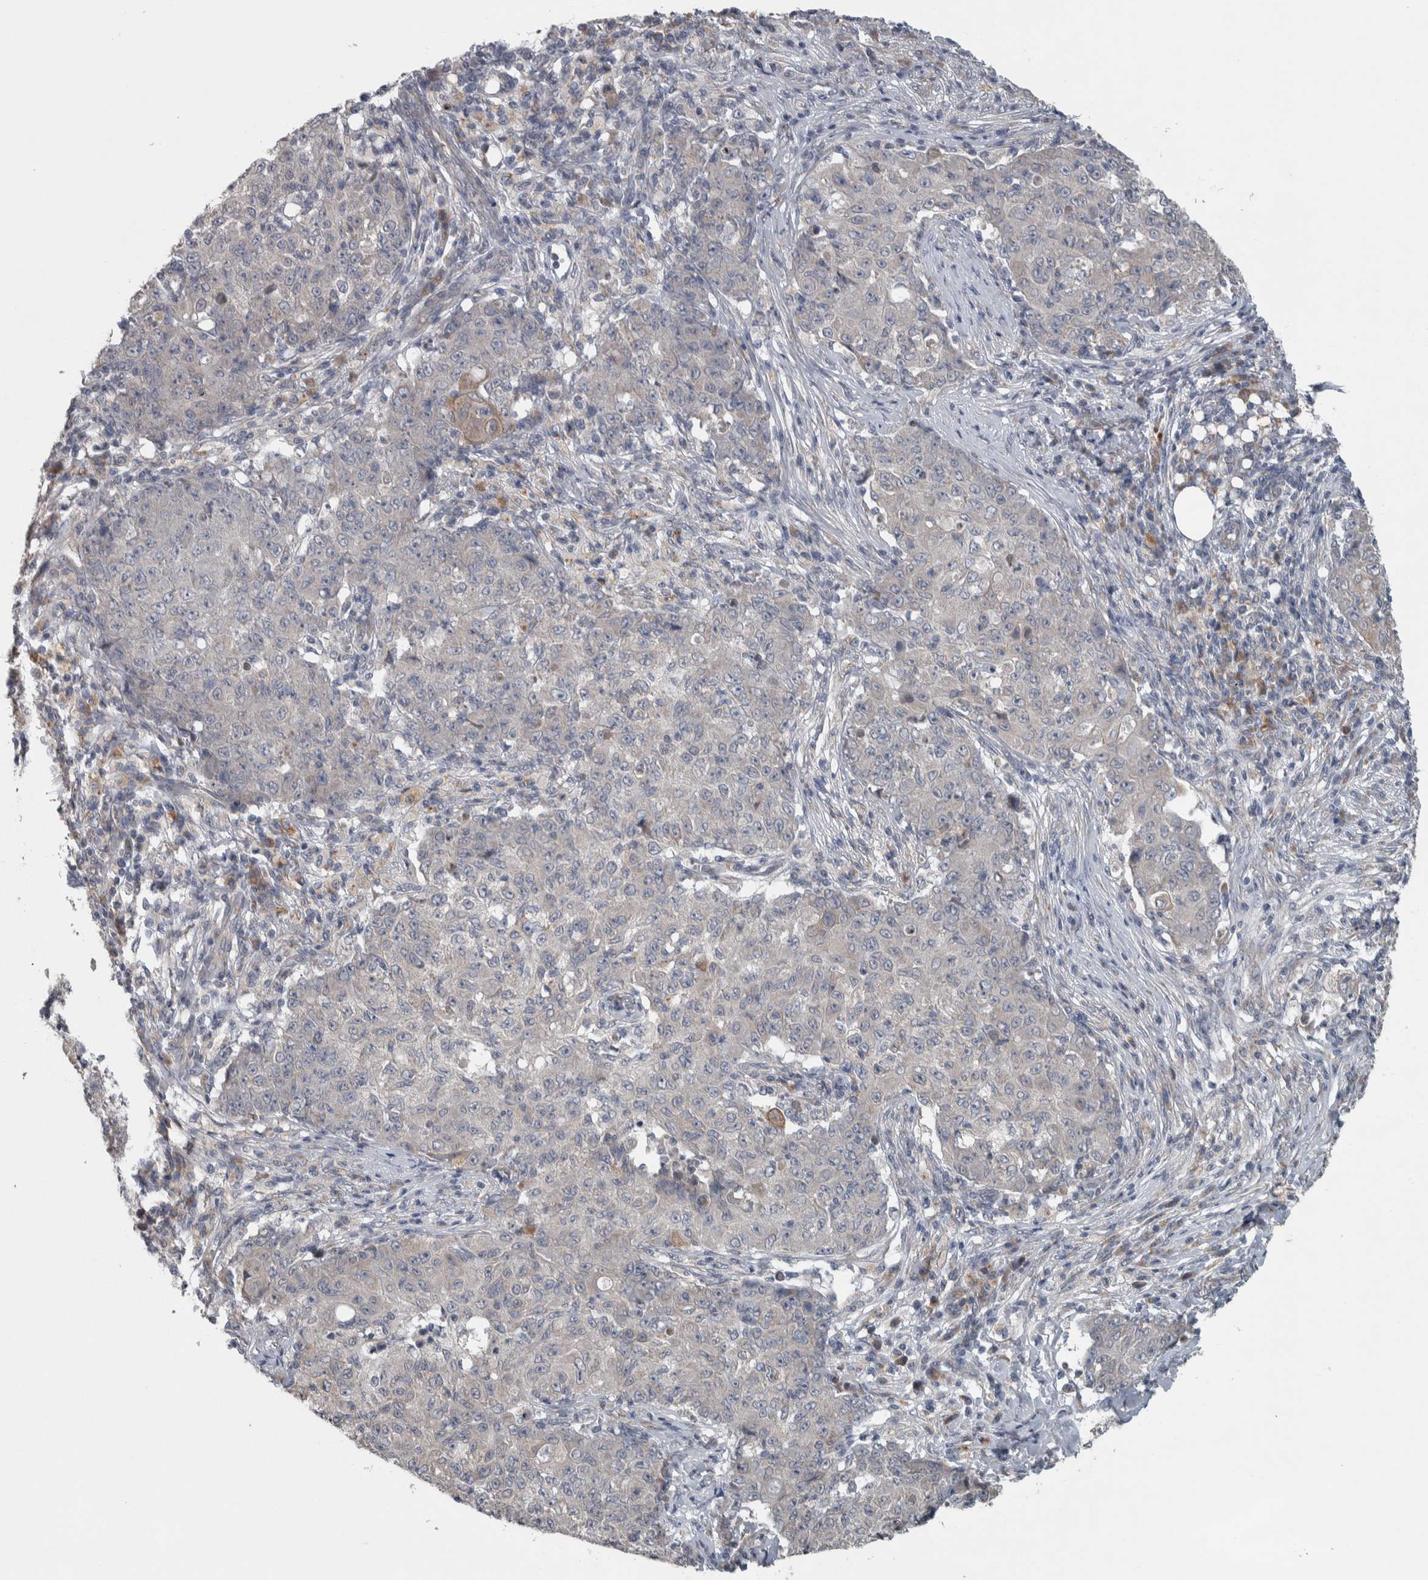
{"staining": {"intensity": "negative", "quantity": "none", "location": "none"}, "tissue": "ovarian cancer", "cell_type": "Tumor cells", "image_type": "cancer", "snomed": [{"axis": "morphology", "description": "Carcinoma, endometroid"}, {"axis": "topography", "description": "Ovary"}], "caption": "DAB (3,3'-diaminobenzidine) immunohistochemical staining of ovarian cancer (endometroid carcinoma) exhibits no significant staining in tumor cells.", "gene": "SRP68", "patient": {"sex": "female", "age": 42}}